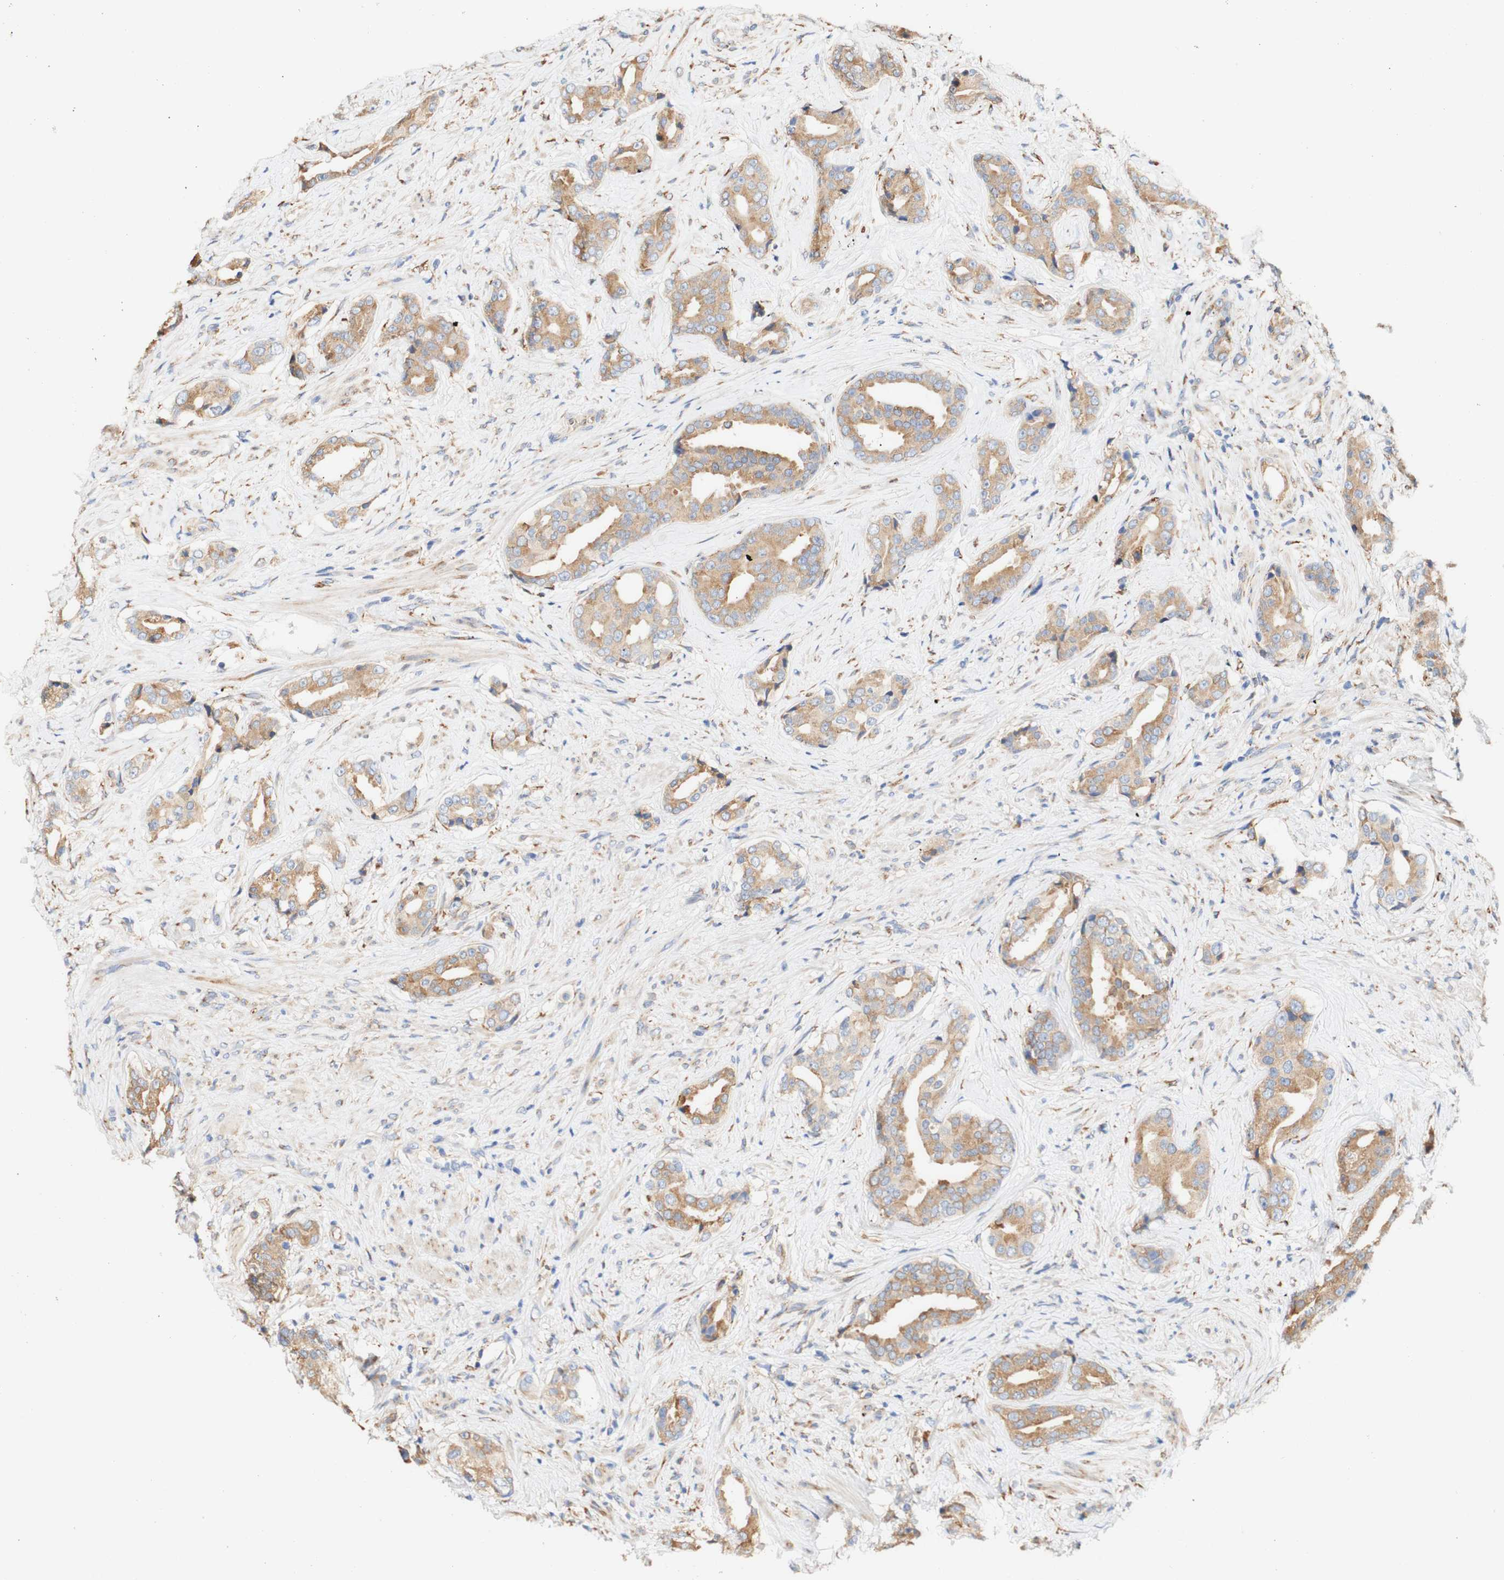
{"staining": {"intensity": "moderate", "quantity": ">75%", "location": "cytoplasmic/membranous"}, "tissue": "prostate cancer", "cell_type": "Tumor cells", "image_type": "cancer", "snomed": [{"axis": "morphology", "description": "Adenocarcinoma, High grade"}, {"axis": "topography", "description": "Prostate"}], "caption": "Moderate cytoplasmic/membranous expression is identified in approximately >75% of tumor cells in prostate adenocarcinoma (high-grade).", "gene": "EIF2AK4", "patient": {"sex": "male", "age": 71}}